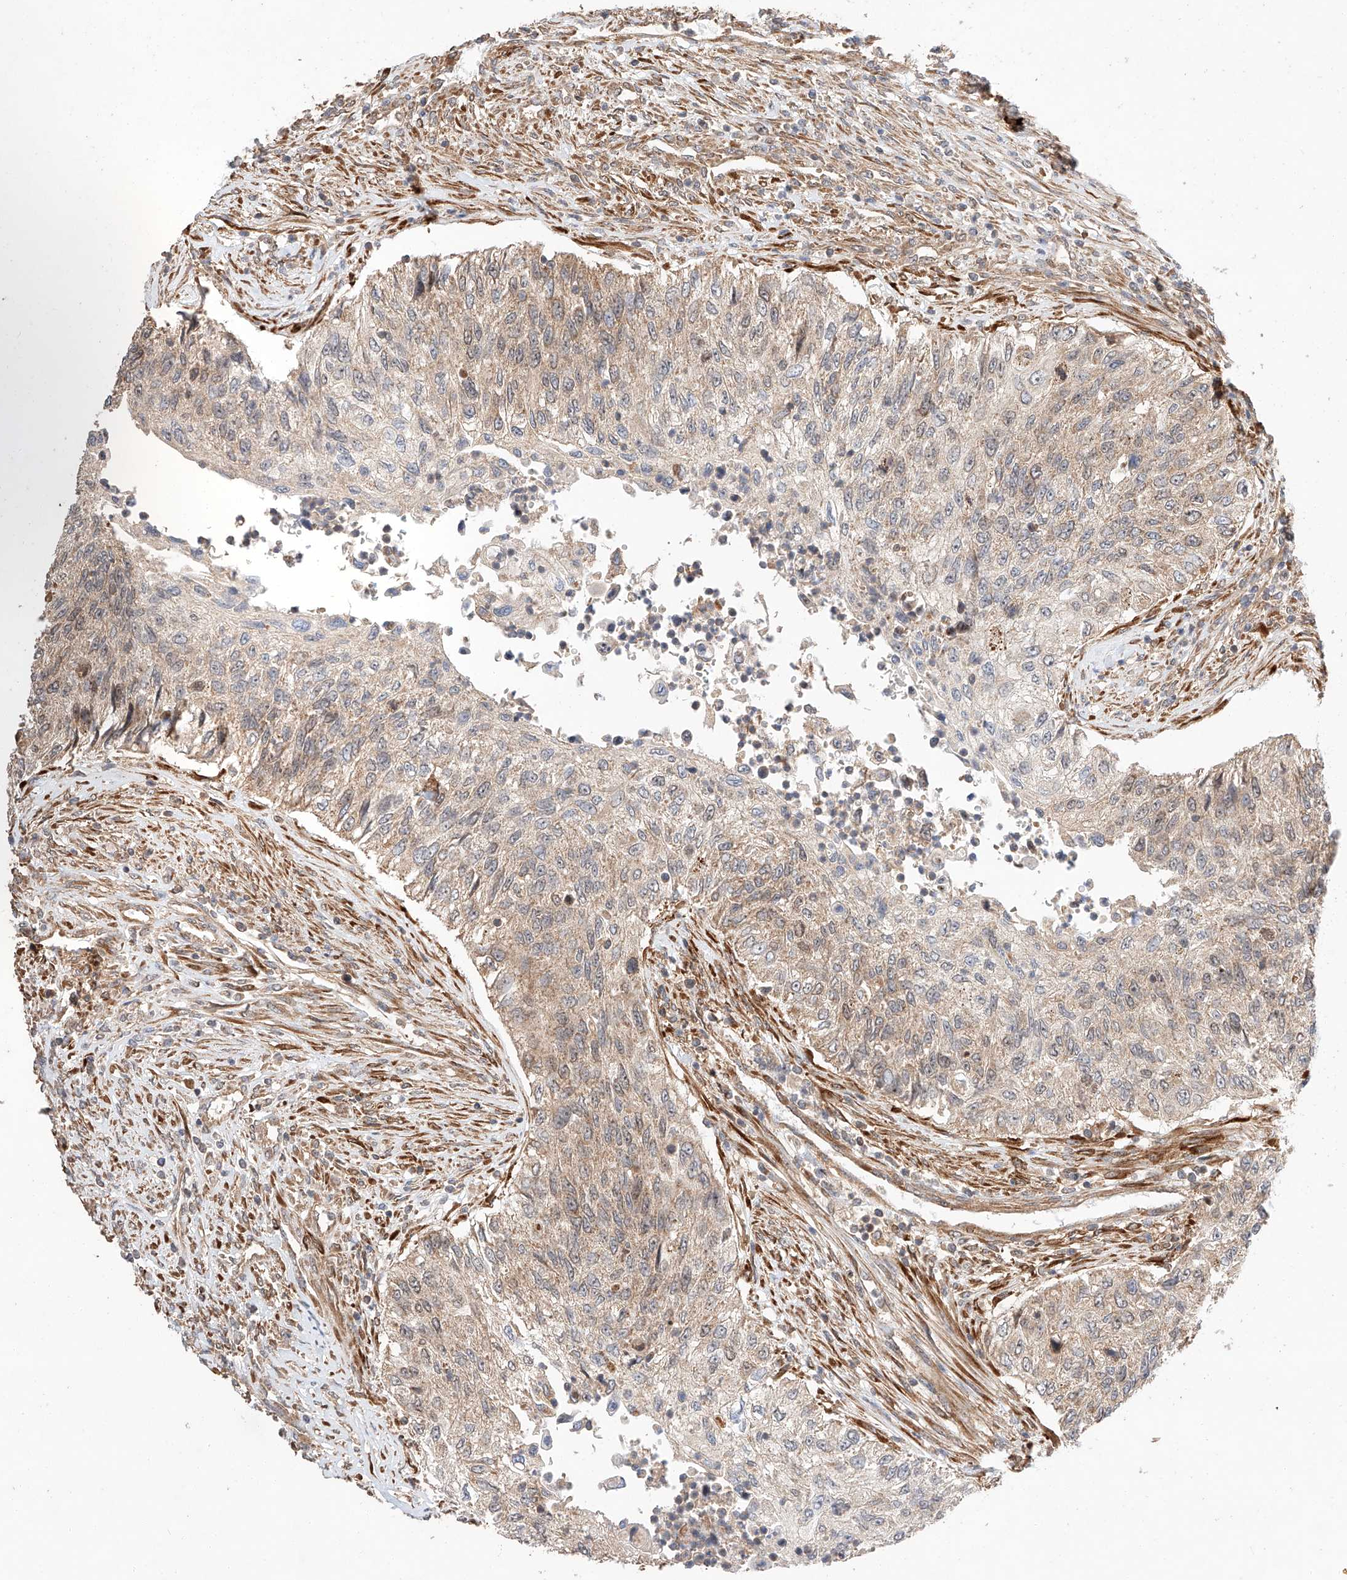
{"staining": {"intensity": "weak", "quantity": "25%-75%", "location": "cytoplasmic/membranous"}, "tissue": "urothelial cancer", "cell_type": "Tumor cells", "image_type": "cancer", "snomed": [{"axis": "morphology", "description": "Urothelial carcinoma, High grade"}, {"axis": "topography", "description": "Urinary bladder"}], "caption": "The photomicrograph reveals immunohistochemical staining of urothelial carcinoma (high-grade). There is weak cytoplasmic/membranous expression is seen in about 25%-75% of tumor cells.", "gene": "RAB23", "patient": {"sex": "female", "age": 60}}